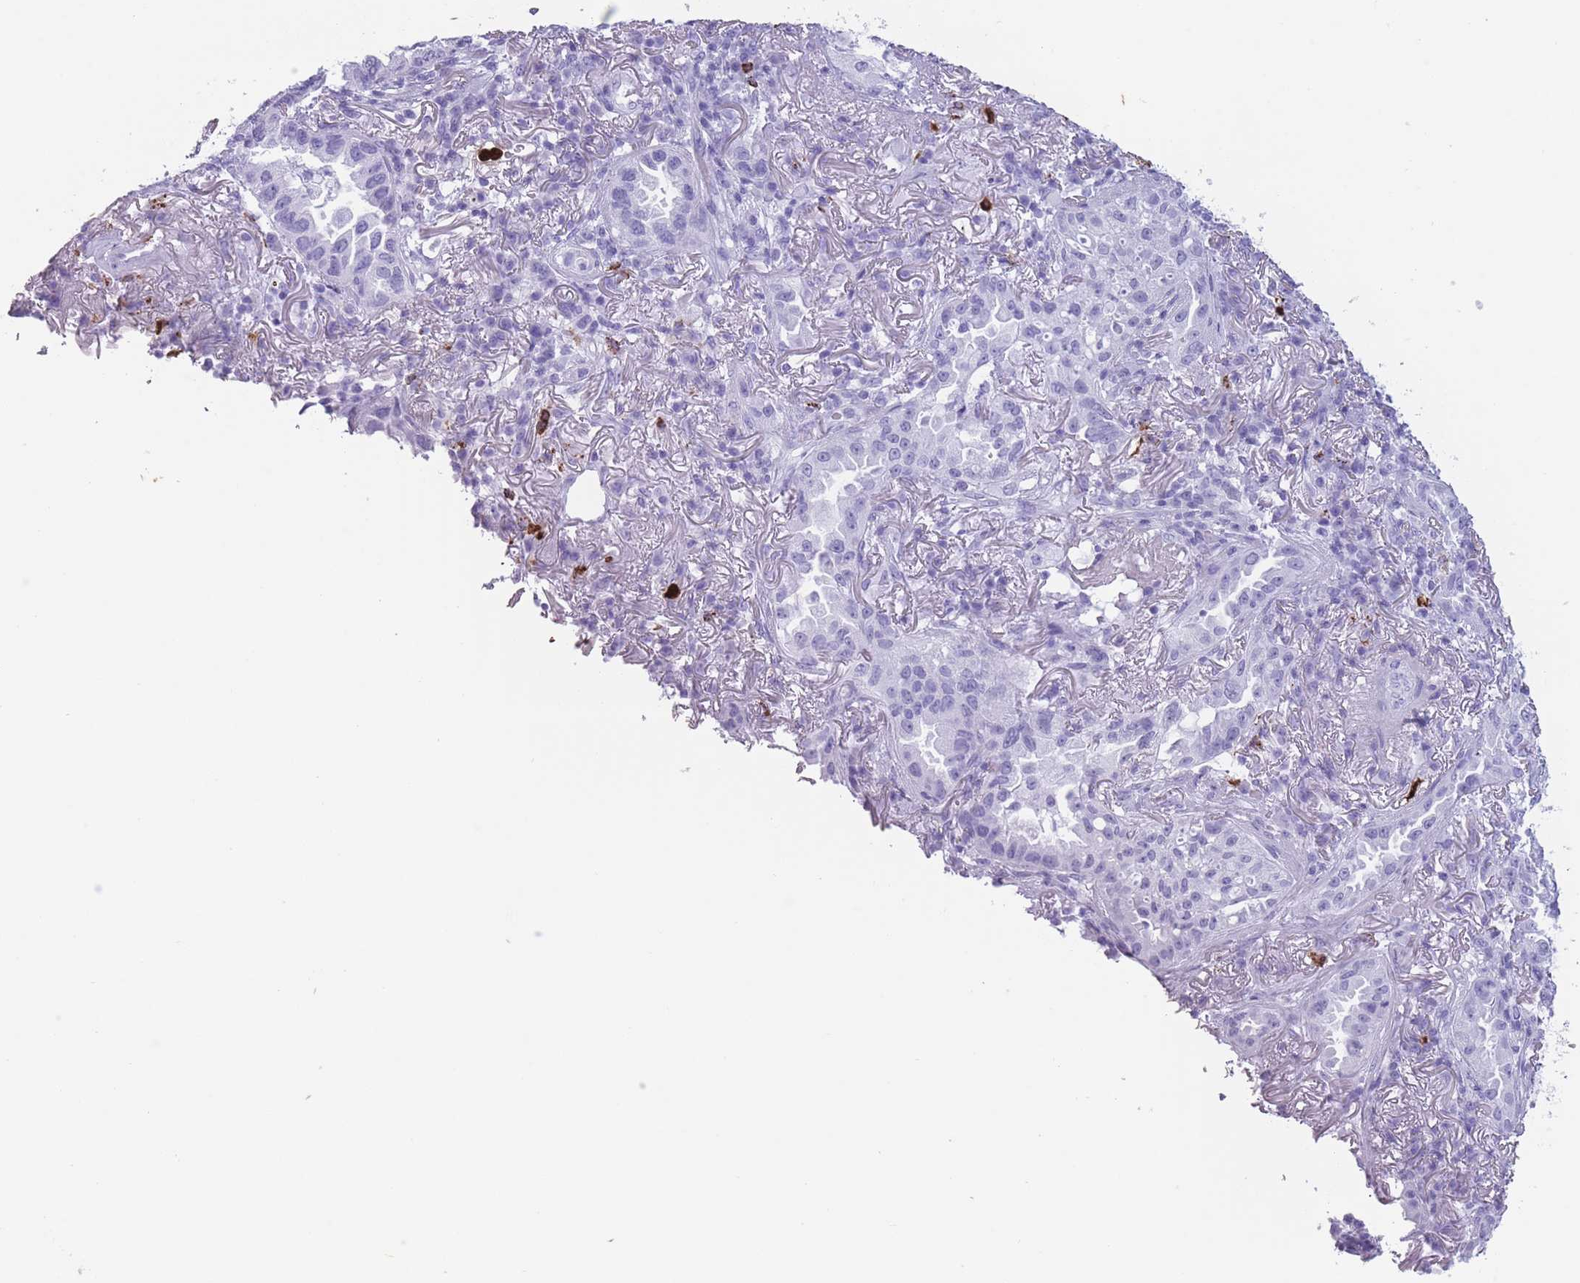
{"staining": {"intensity": "negative", "quantity": "none", "location": "none"}, "tissue": "lung cancer", "cell_type": "Tumor cells", "image_type": "cancer", "snomed": [{"axis": "morphology", "description": "Adenocarcinoma, NOS"}, {"axis": "topography", "description": "Lung"}], "caption": "The micrograph reveals no staining of tumor cells in adenocarcinoma (lung). (DAB (3,3'-diaminobenzidine) IHC, high magnification).", "gene": "OR4F21", "patient": {"sex": "female", "age": 69}}